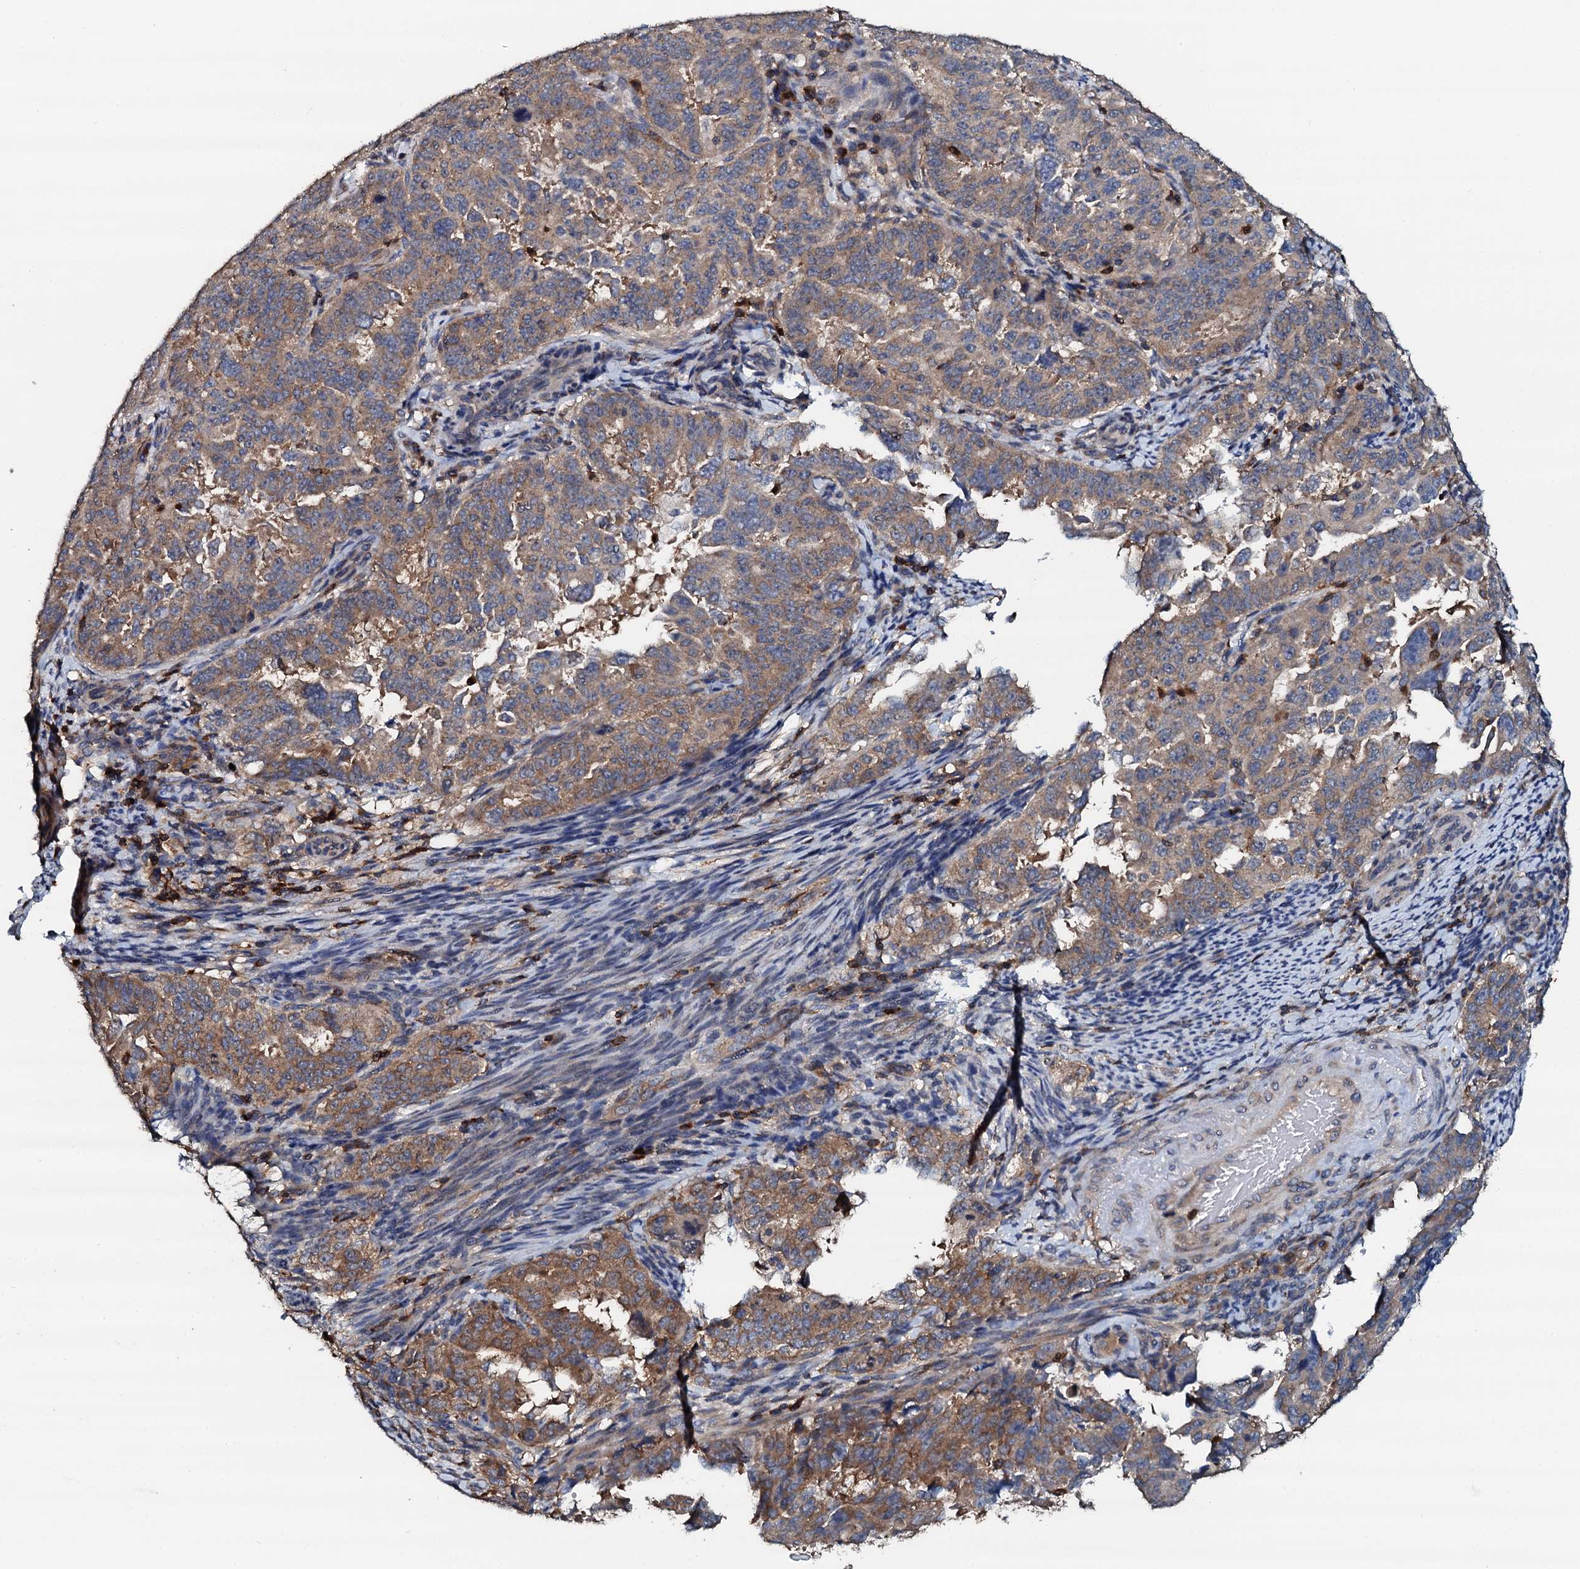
{"staining": {"intensity": "moderate", "quantity": ">75%", "location": "cytoplasmic/membranous"}, "tissue": "endometrial cancer", "cell_type": "Tumor cells", "image_type": "cancer", "snomed": [{"axis": "morphology", "description": "Adenocarcinoma, NOS"}, {"axis": "topography", "description": "Endometrium"}], "caption": "Immunohistochemical staining of human endometrial cancer displays moderate cytoplasmic/membranous protein staining in approximately >75% of tumor cells. (DAB = brown stain, brightfield microscopy at high magnification).", "gene": "GRK2", "patient": {"sex": "female", "age": 65}}